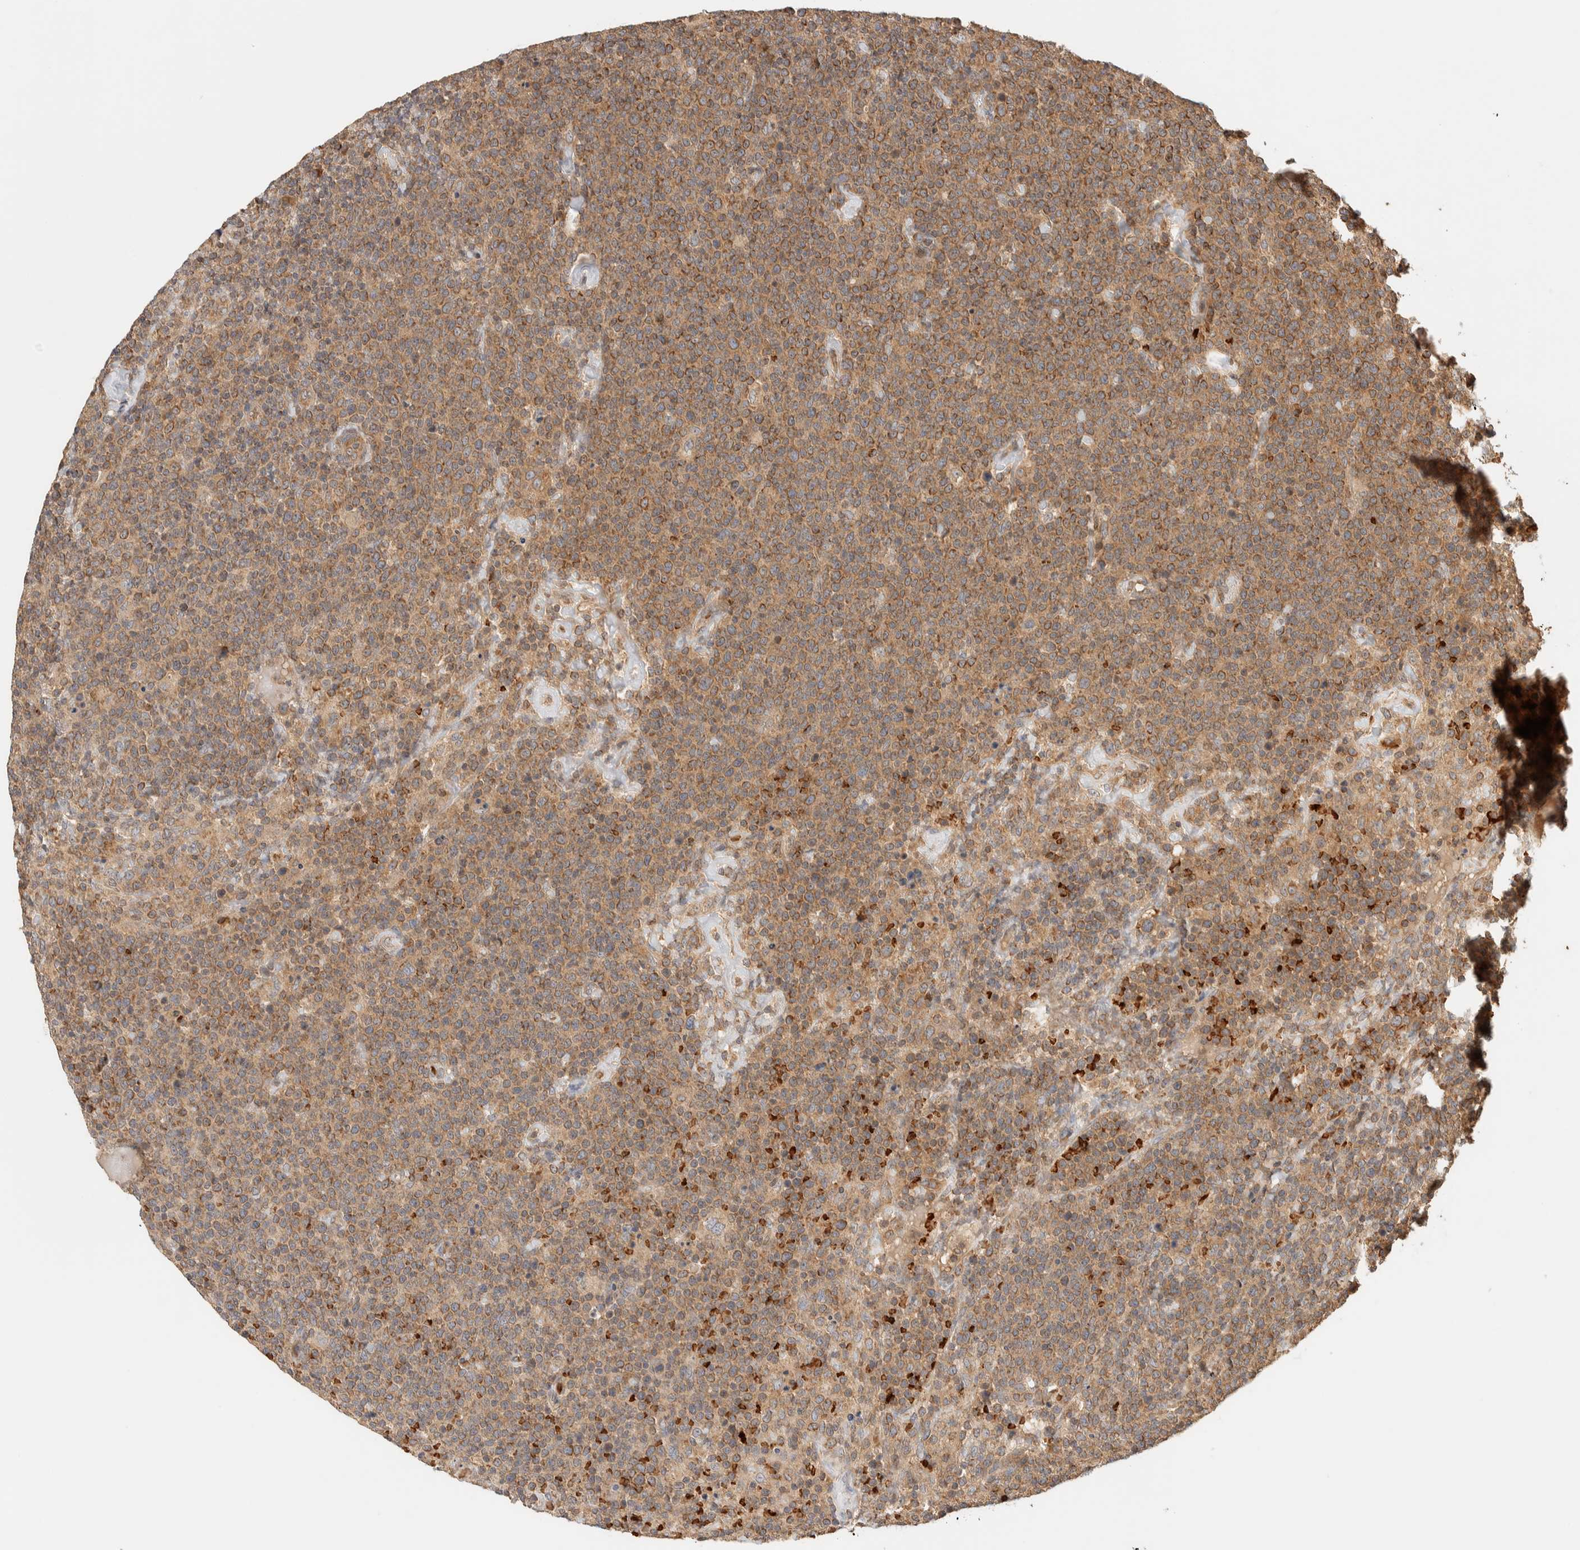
{"staining": {"intensity": "moderate", "quantity": ">75%", "location": "cytoplasmic/membranous"}, "tissue": "lymphoma", "cell_type": "Tumor cells", "image_type": "cancer", "snomed": [{"axis": "morphology", "description": "Malignant lymphoma, non-Hodgkin's type, High grade"}, {"axis": "topography", "description": "Lymph node"}], "caption": "Moderate cytoplasmic/membranous staining is seen in about >75% of tumor cells in lymphoma.", "gene": "TTI2", "patient": {"sex": "male", "age": 61}}